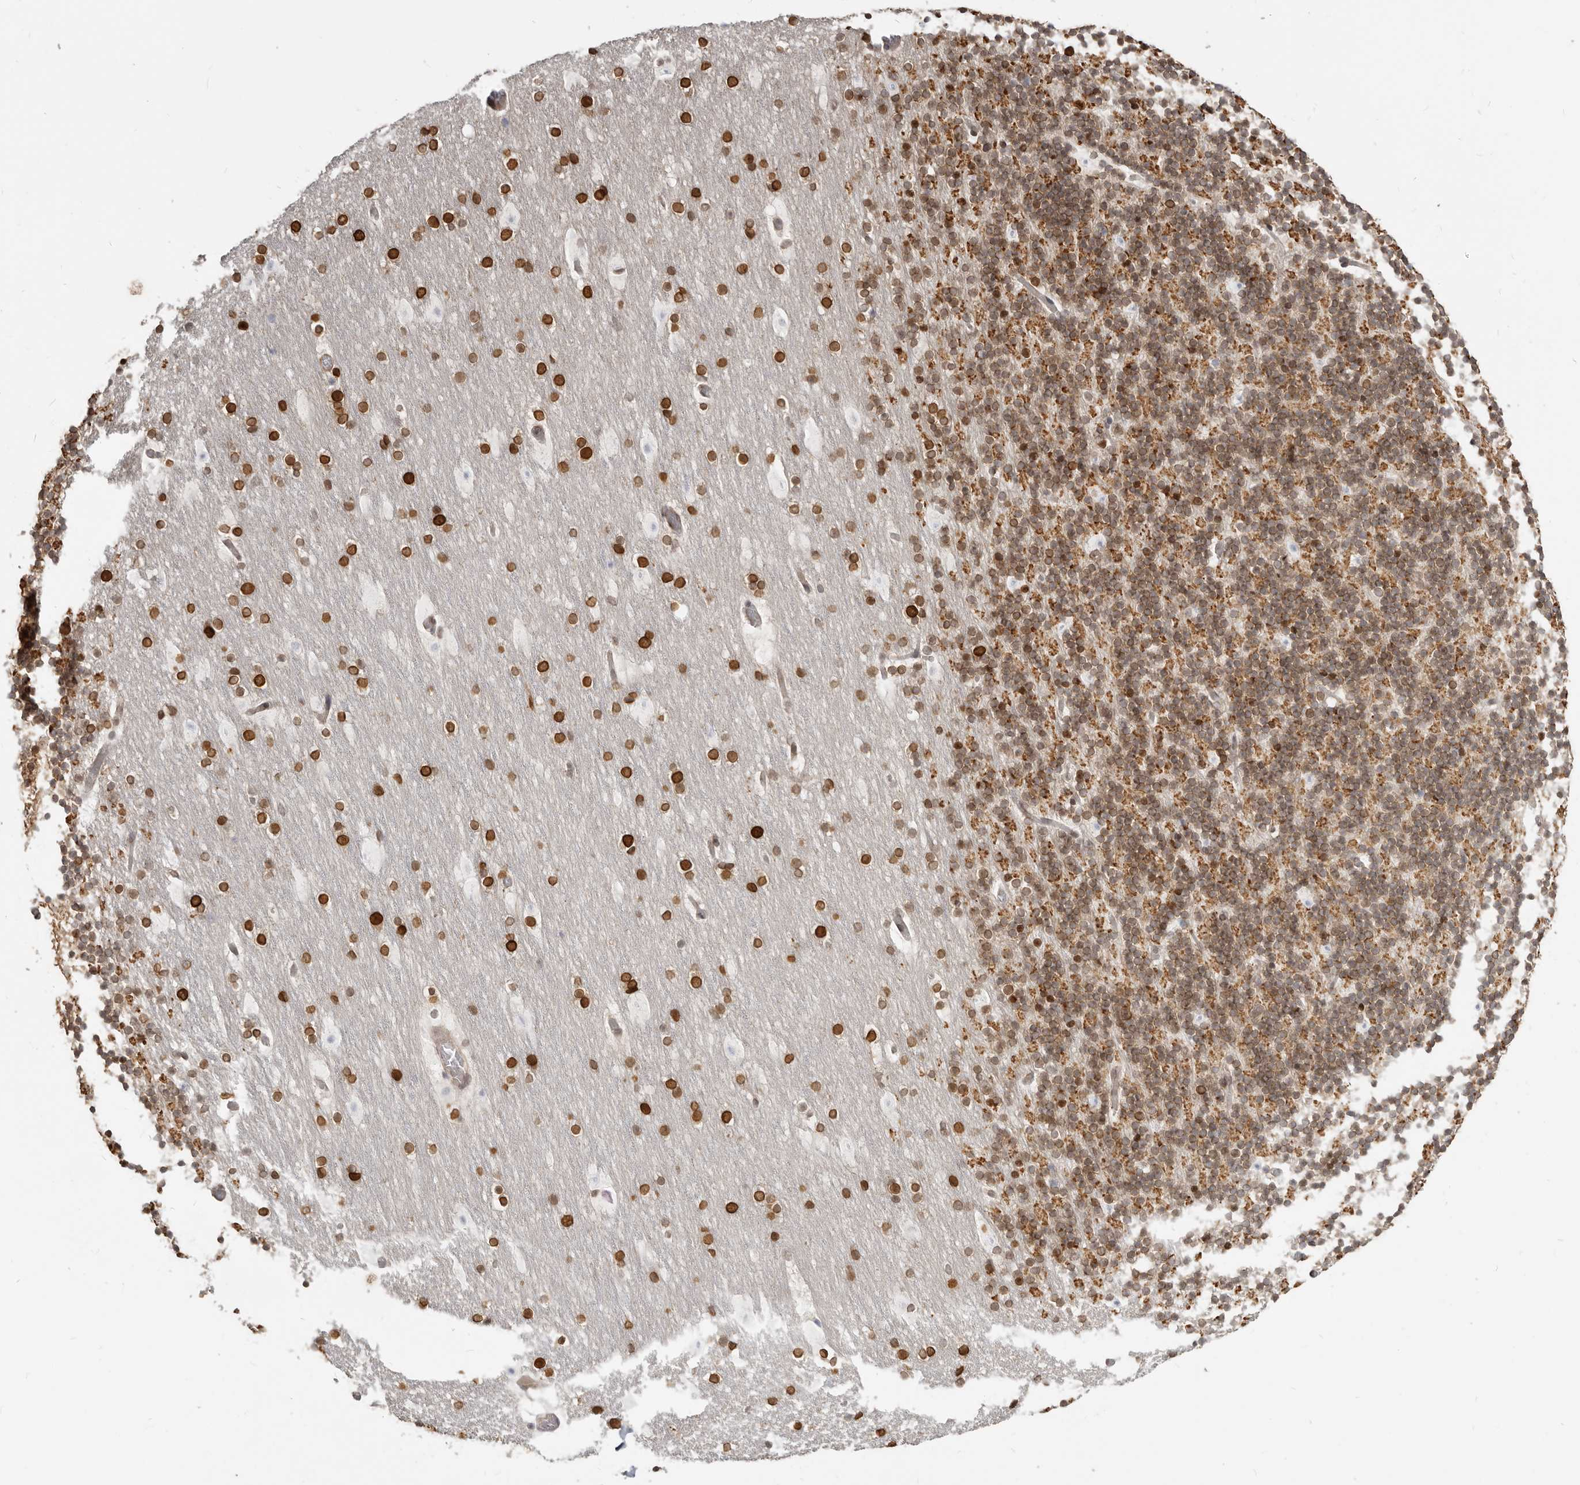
{"staining": {"intensity": "strong", "quantity": ">75%", "location": "cytoplasmic/membranous,nuclear"}, "tissue": "cerebellum", "cell_type": "Cells in granular layer", "image_type": "normal", "snomed": [{"axis": "morphology", "description": "Normal tissue, NOS"}, {"axis": "topography", "description": "Cerebellum"}], "caption": "A brown stain labels strong cytoplasmic/membranous,nuclear positivity of a protein in cells in granular layer of normal cerebellum.", "gene": "NUP153", "patient": {"sex": "male", "age": 57}}